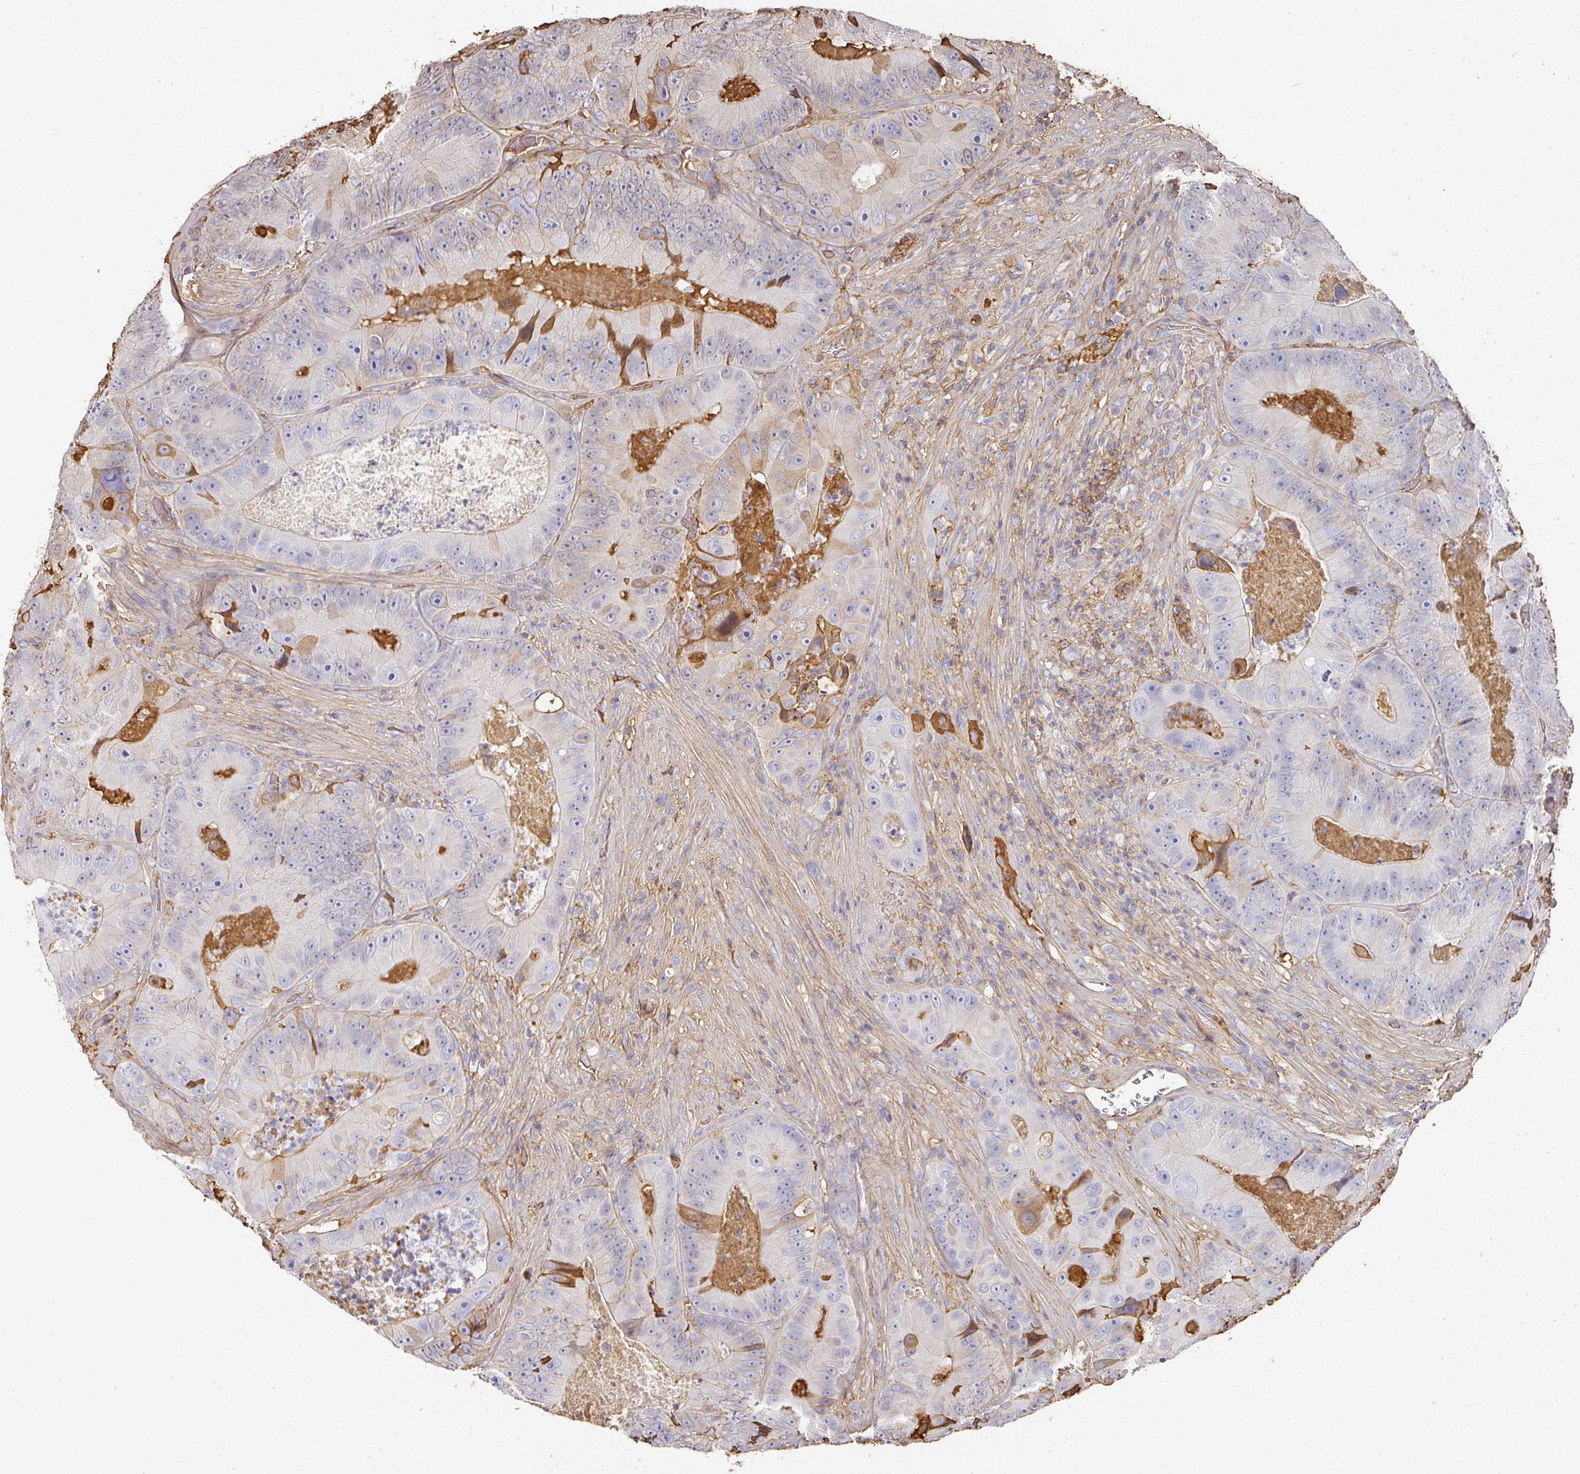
{"staining": {"intensity": "weak", "quantity": "<25%", "location": "cytoplasmic/membranous"}, "tissue": "colorectal cancer", "cell_type": "Tumor cells", "image_type": "cancer", "snomed": [{"axis": "morphology", "description": "Adenocarcinoma, NOS"}, {"axis": "topography", "description": "Colon"}], "caption": "Immunohistochemistry image of human colorectal cancer stained for a protein (brown), which exhibits no positivity in tumor cells. (DAB IHC with hematoxylin counter stain).", "gene": "ALB", "patient": {"sex": "female", "age": 86}}